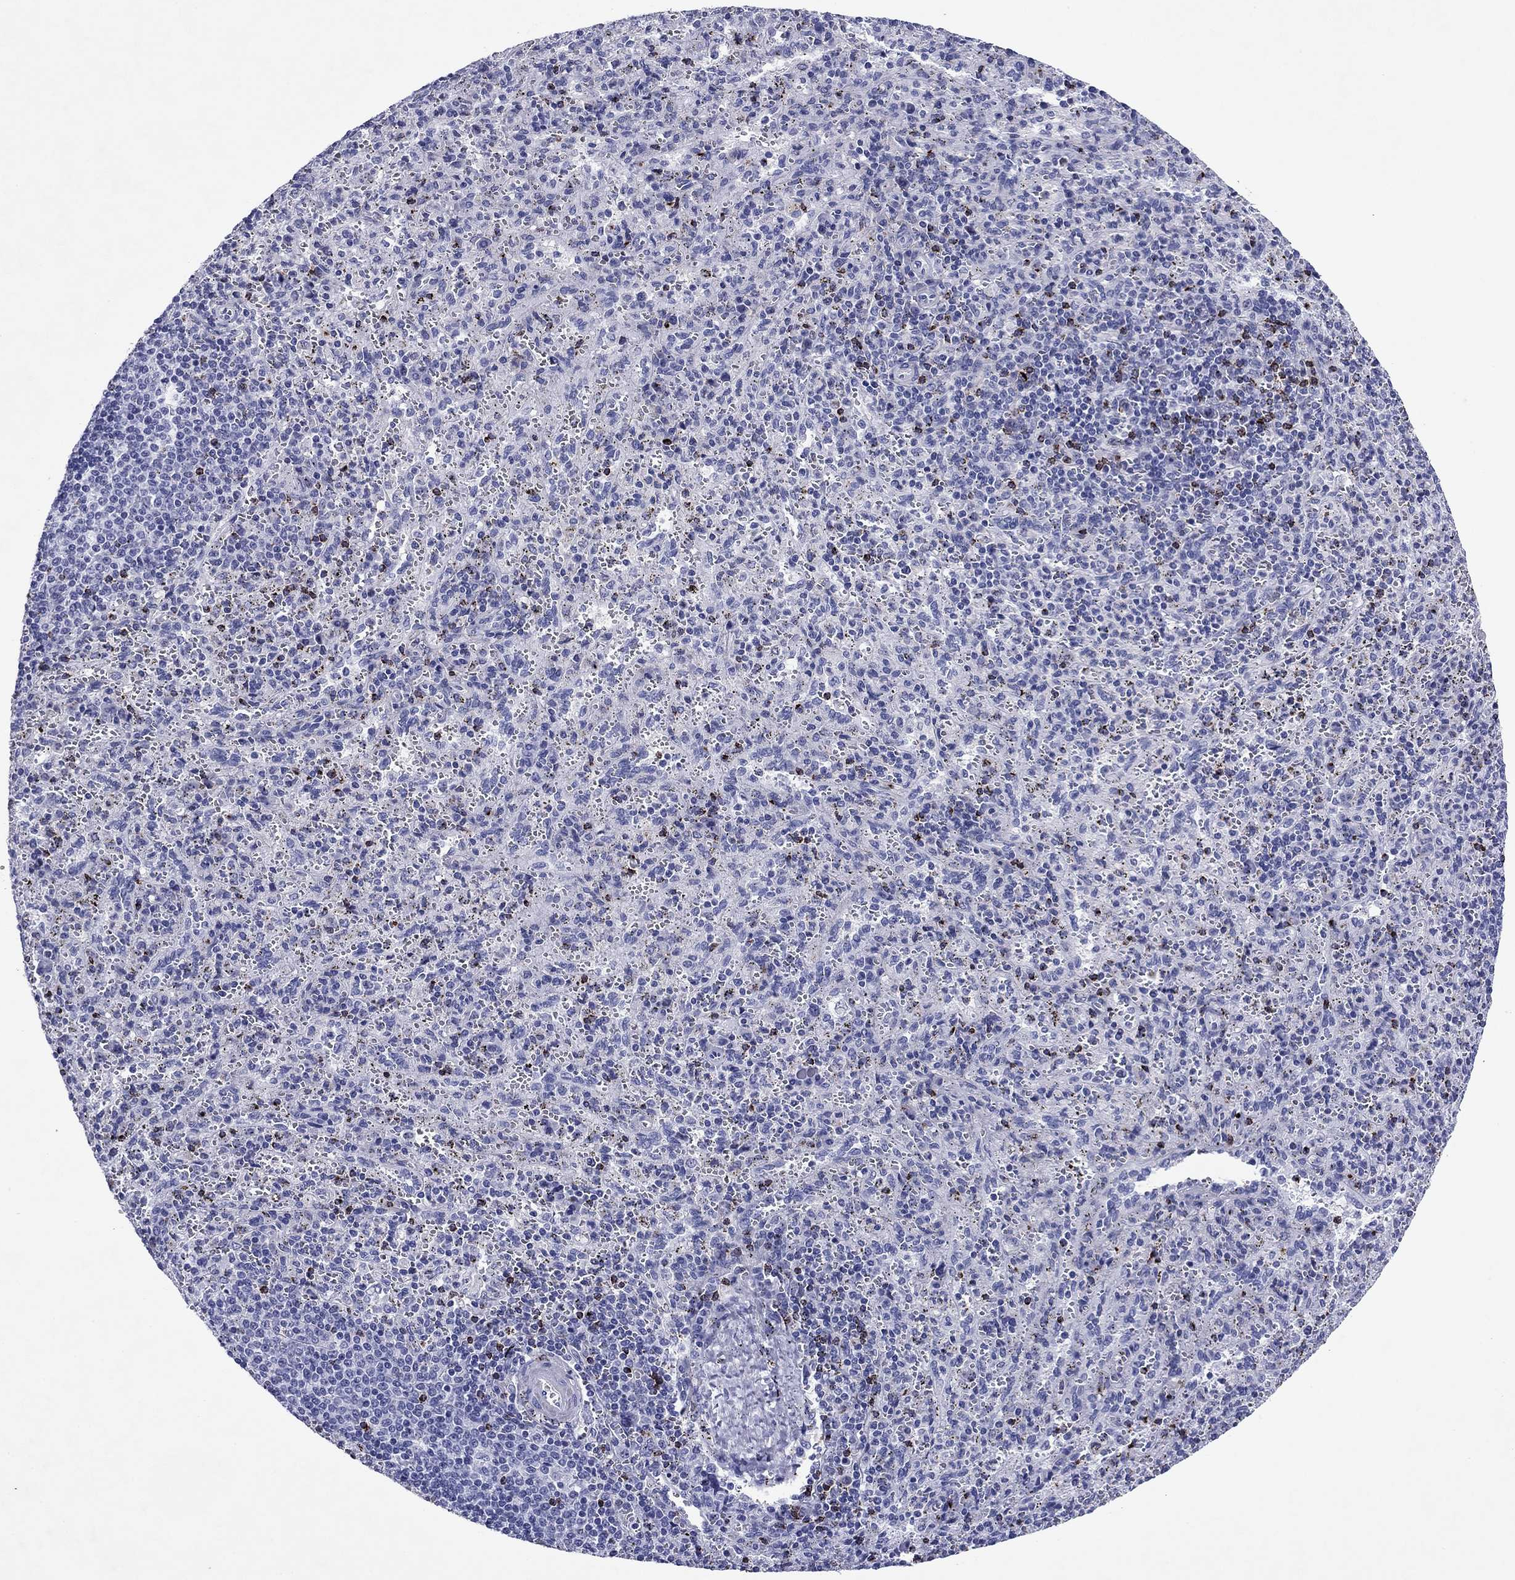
{"staining": {"intensity": "moderate", "quantity": "<25%", "location": "cytoplasmic/membranous"}, "tissue": "spleen", "cell_type": "Cells in red pulp", "image_type": "normal", "snomed": [{"axis": "morphology", "description": "Normal tissue, NOS"}, {"axis": "topography", "description": "Spleen"}], "caption": "DAB immunohistochemical staining of benign spleen displays moderate cytoplasmic/membranous protein positivity in approximately <25% of cells in red pulp.", "gene": "GZMK", "patient": {"sex": "male", "age": 57}}